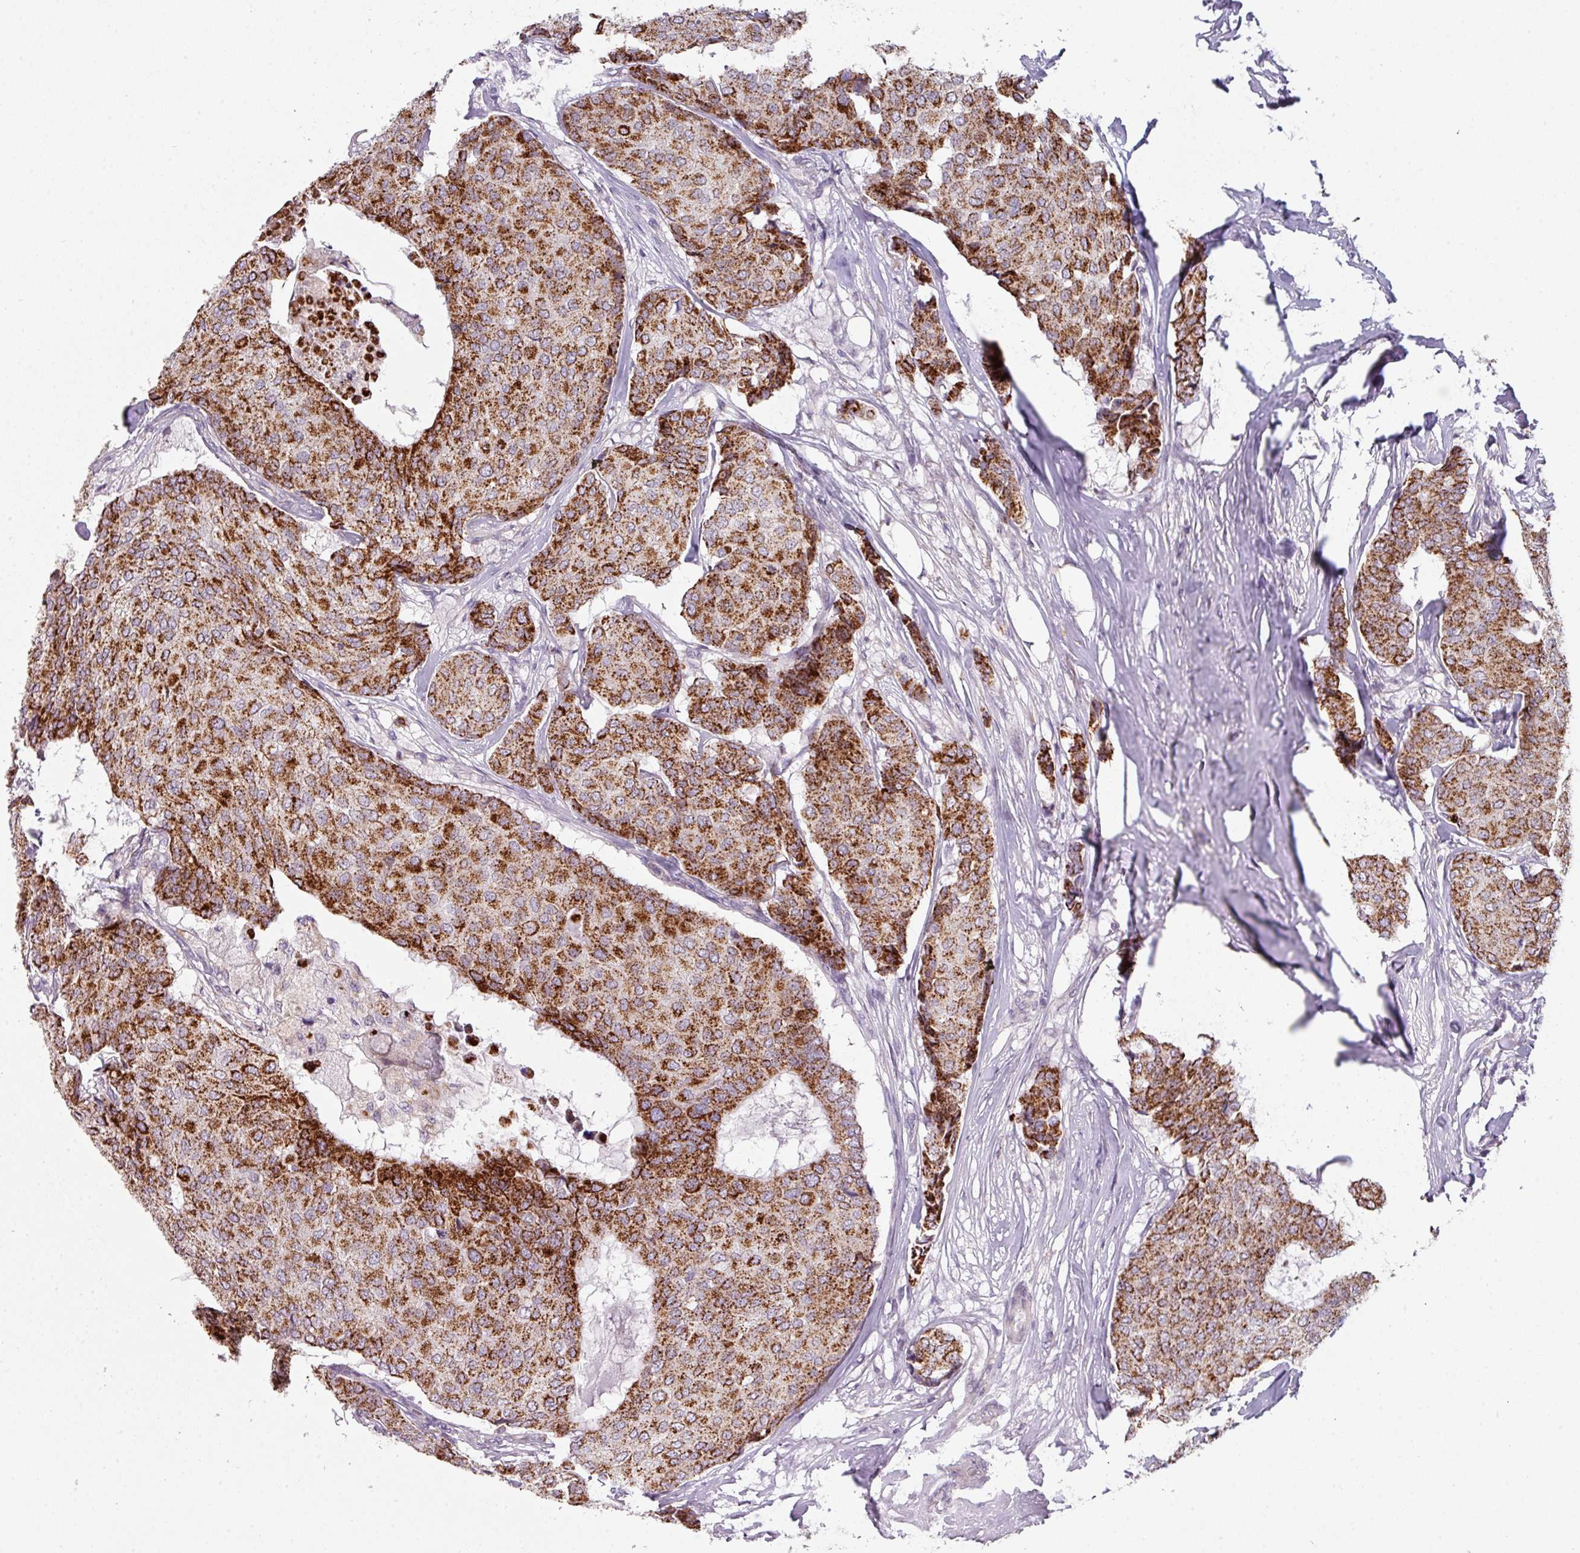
{"staining": {"intensity": "strong", "quantity": ">75%", "location": "cytoplasmic/membranous"}, "tissue": "breast cancer", "cell_type": "Tumor cells", "image_type": "cancer", "snomed": [{"axis": "morphology", "description": "Duct carcinoma"}, {"axis": "topography", "description": "Breast"}], "caption": "Breast intraductal carcinoma tissue exhibits strong cytoplasmic/membranous staining in about >75% of tumor cells, visualized by immunohistochemistry.", "gene": "C2orf68", "patient": {"sex": "female", "age": 75}}